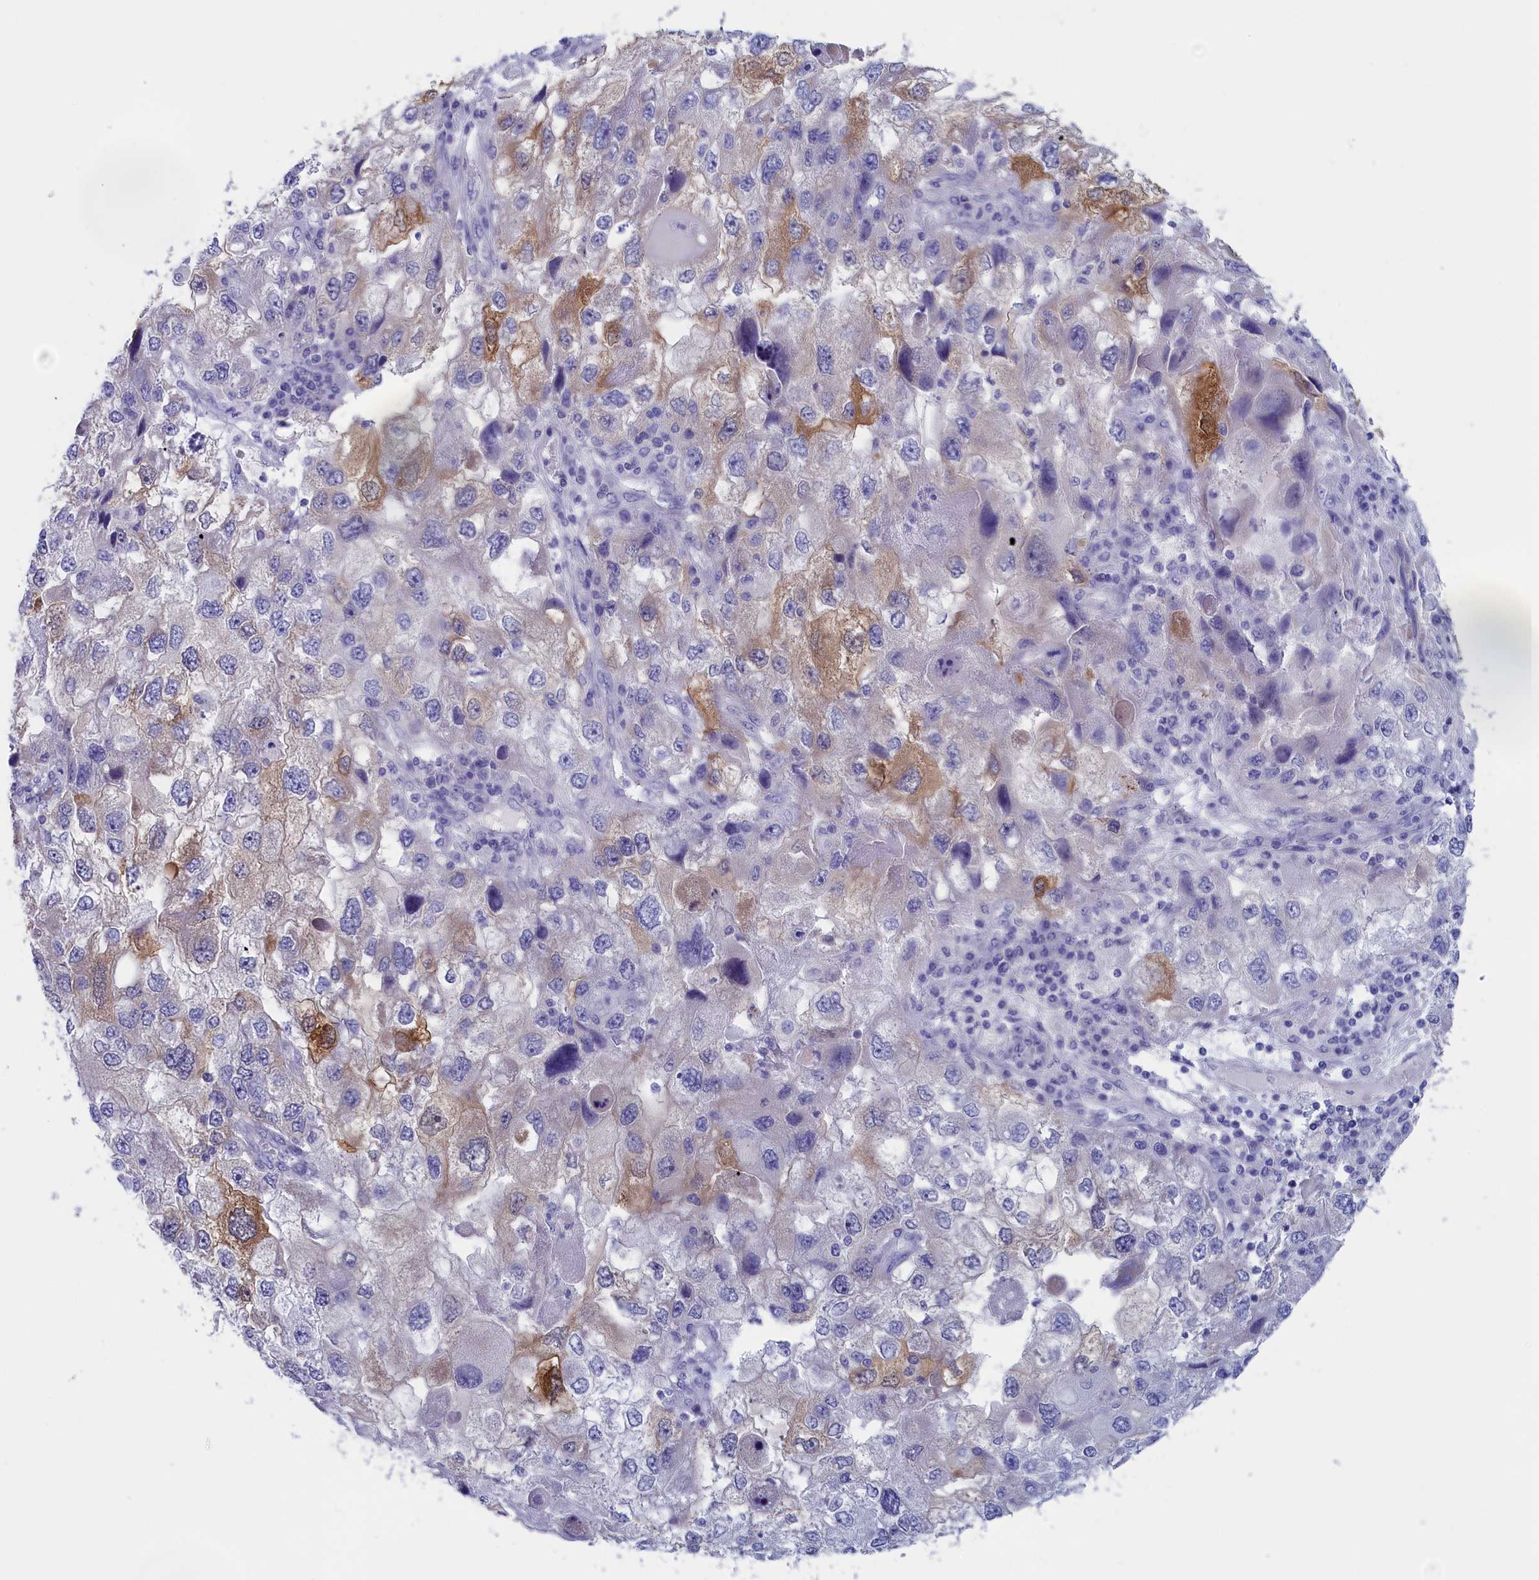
{"staining": {"intensity": "moderate", "quantity": "<25%", "location": "cytoplasmic/membranous"}, "tissue": "endometrial cancer", "cell_type": "Tumor cells", "image_type": "cancer", "snomed": [{"axis": "morphology", "description": "Adenocarcinoma, NOS"}, {"axis": "topography", "description": "Endometrium"}], "caption": "Tumor cells exhibit moderate cytoplasmic/membranous expression in approximately <25% of cells in endometrial cancer.", "gene": "ANKRD2", "patient": {"sex": "female", "age": 49}}